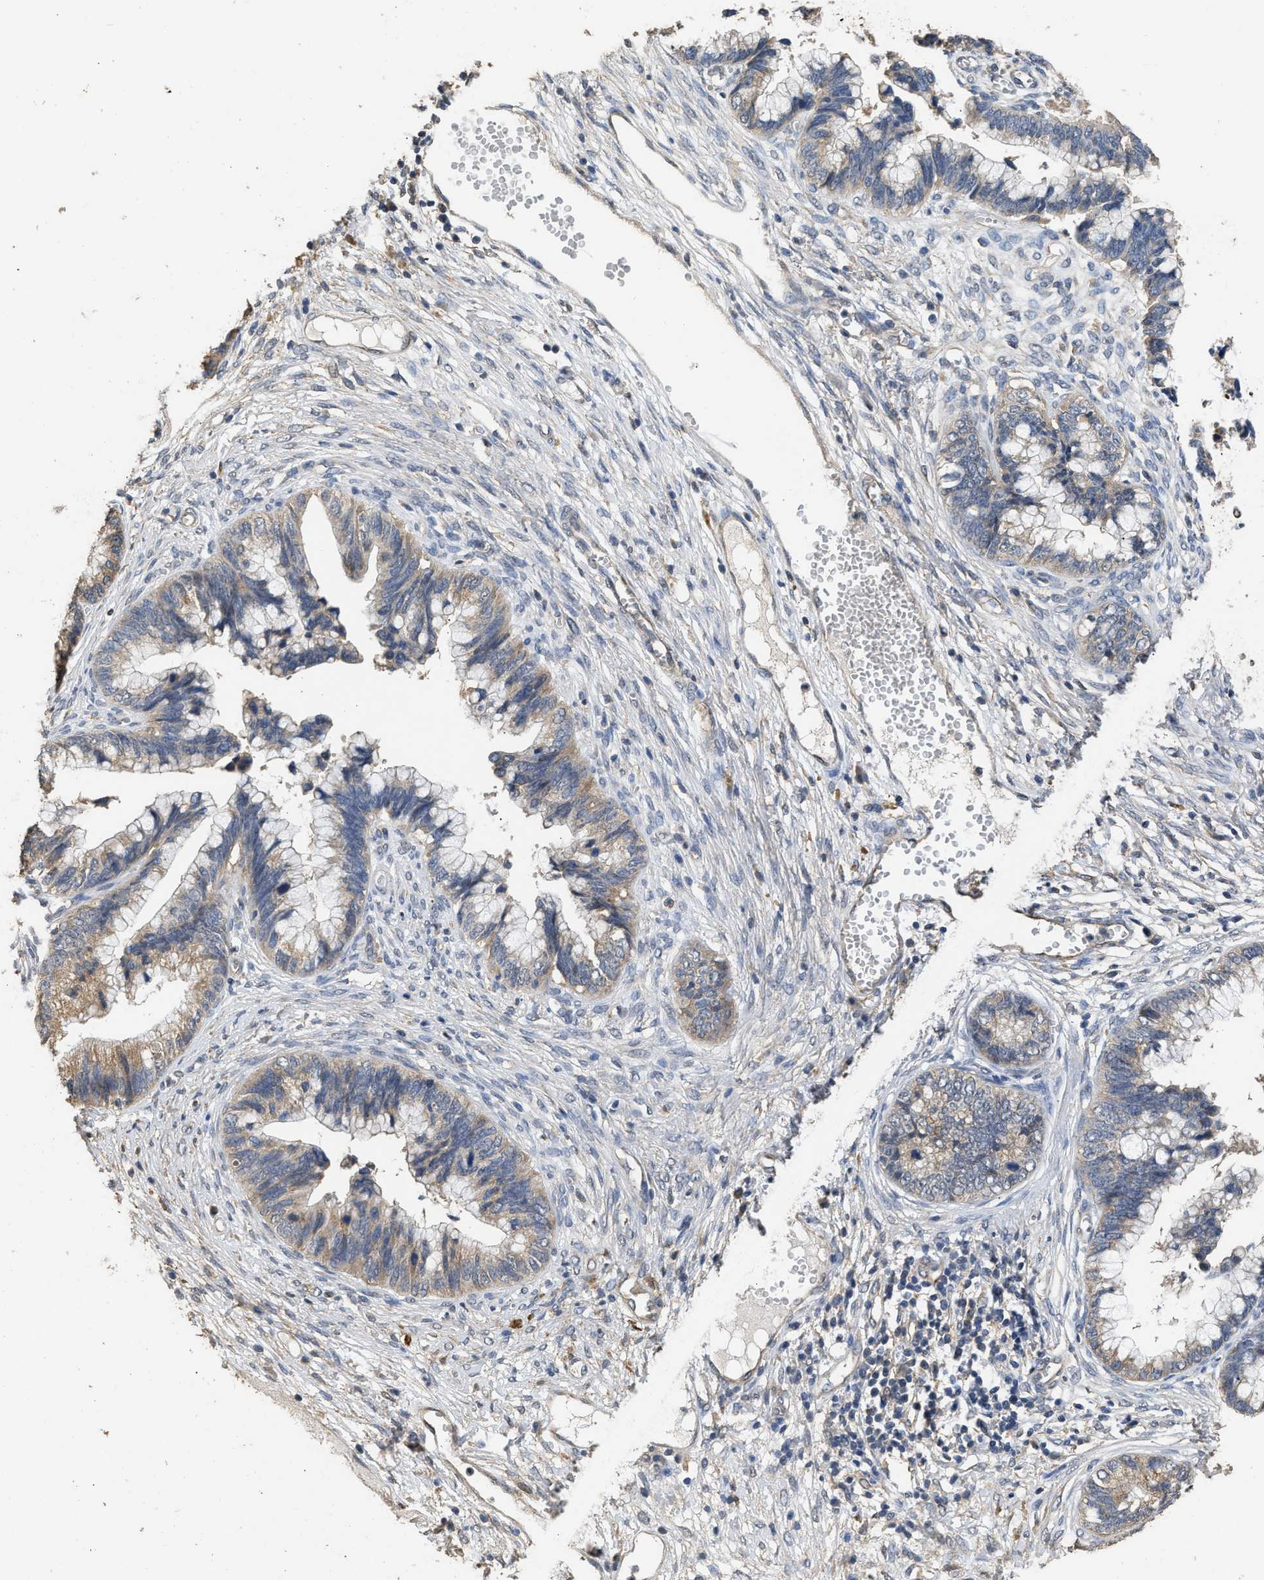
{"staining": {"intensity": "moderate", "quantity": "25%-75%", "location": "cytoplasmic/membranous"}, "tissue": "cervical cancer", "cell_type": "Tumor cells", "image_type": "cancer", "snomed": [{"axis": "morphology", "description": "Adenocarcinoma, NOS"}, {"axis": "topography", "description": "Cervix"}], "caption": "DAB (3,3'-diaminobenzidine) immunohistochemical staining of human cervical cancer displays moderate cytoplasmic/membranous protein staining in about 25%-75% of tumor cells.", "gene": "SPINT2", "patient": {"sex": "female", "age": 44}}